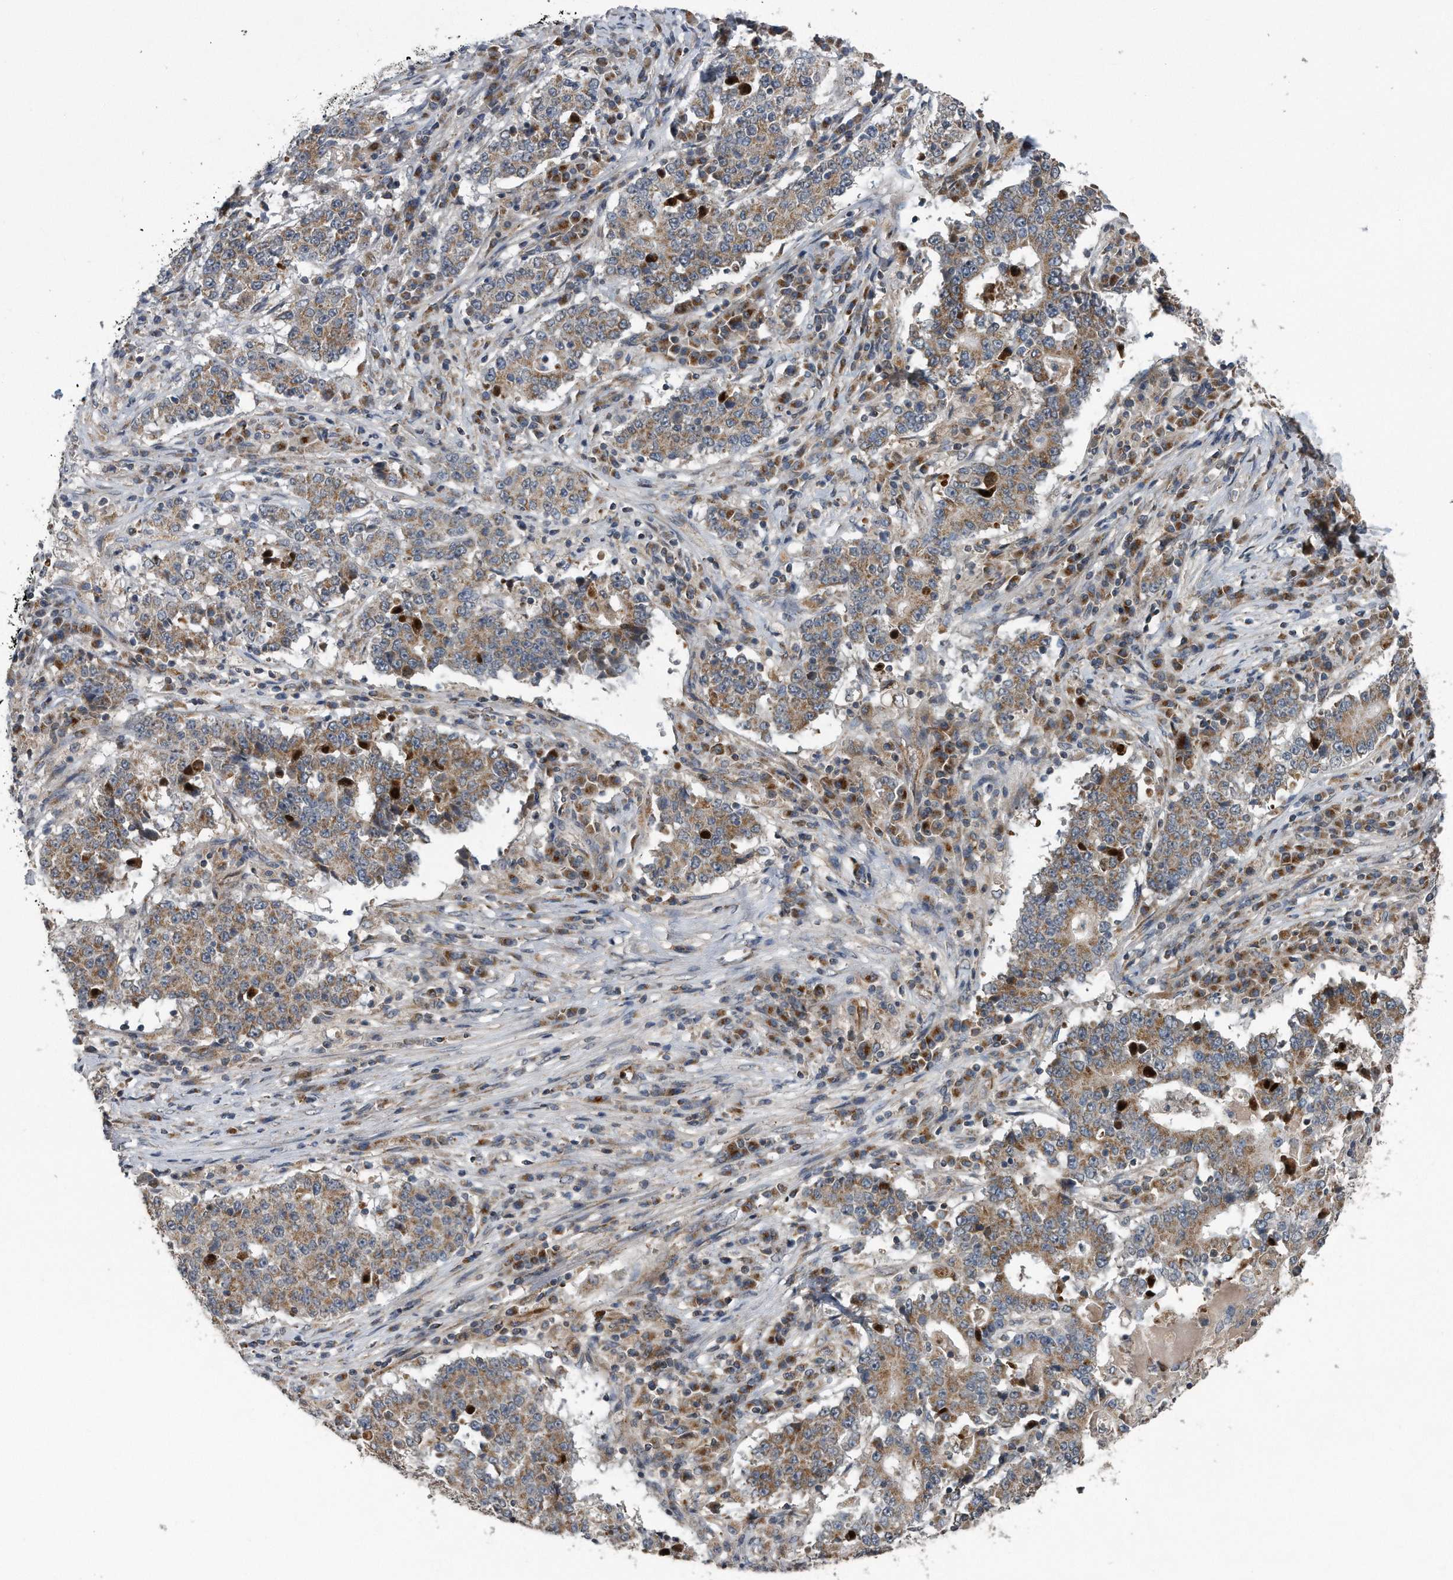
{"staining": {"intensity": "moderate", "quantity": ">75%", "location": "cytoplasmic/membranous"}, "tissue": "stomach cancer", "cell_type": "Tumor cells", "image_type": "cancer", "snomed": [{"axis": "morphology", "description": "Adenocarcinoma, NOS"}, {"axis": "topography", "description": "Stomach"}], "caption": "Immunohistochemical staining of stomach cancer (adenocarcinoma) reveals moderate cytoplasmic/membranous protein positivity in approximately >75% of tumor cells.", "gene": "LYRM4", "patient": {"sex": "male", "age": 59}}